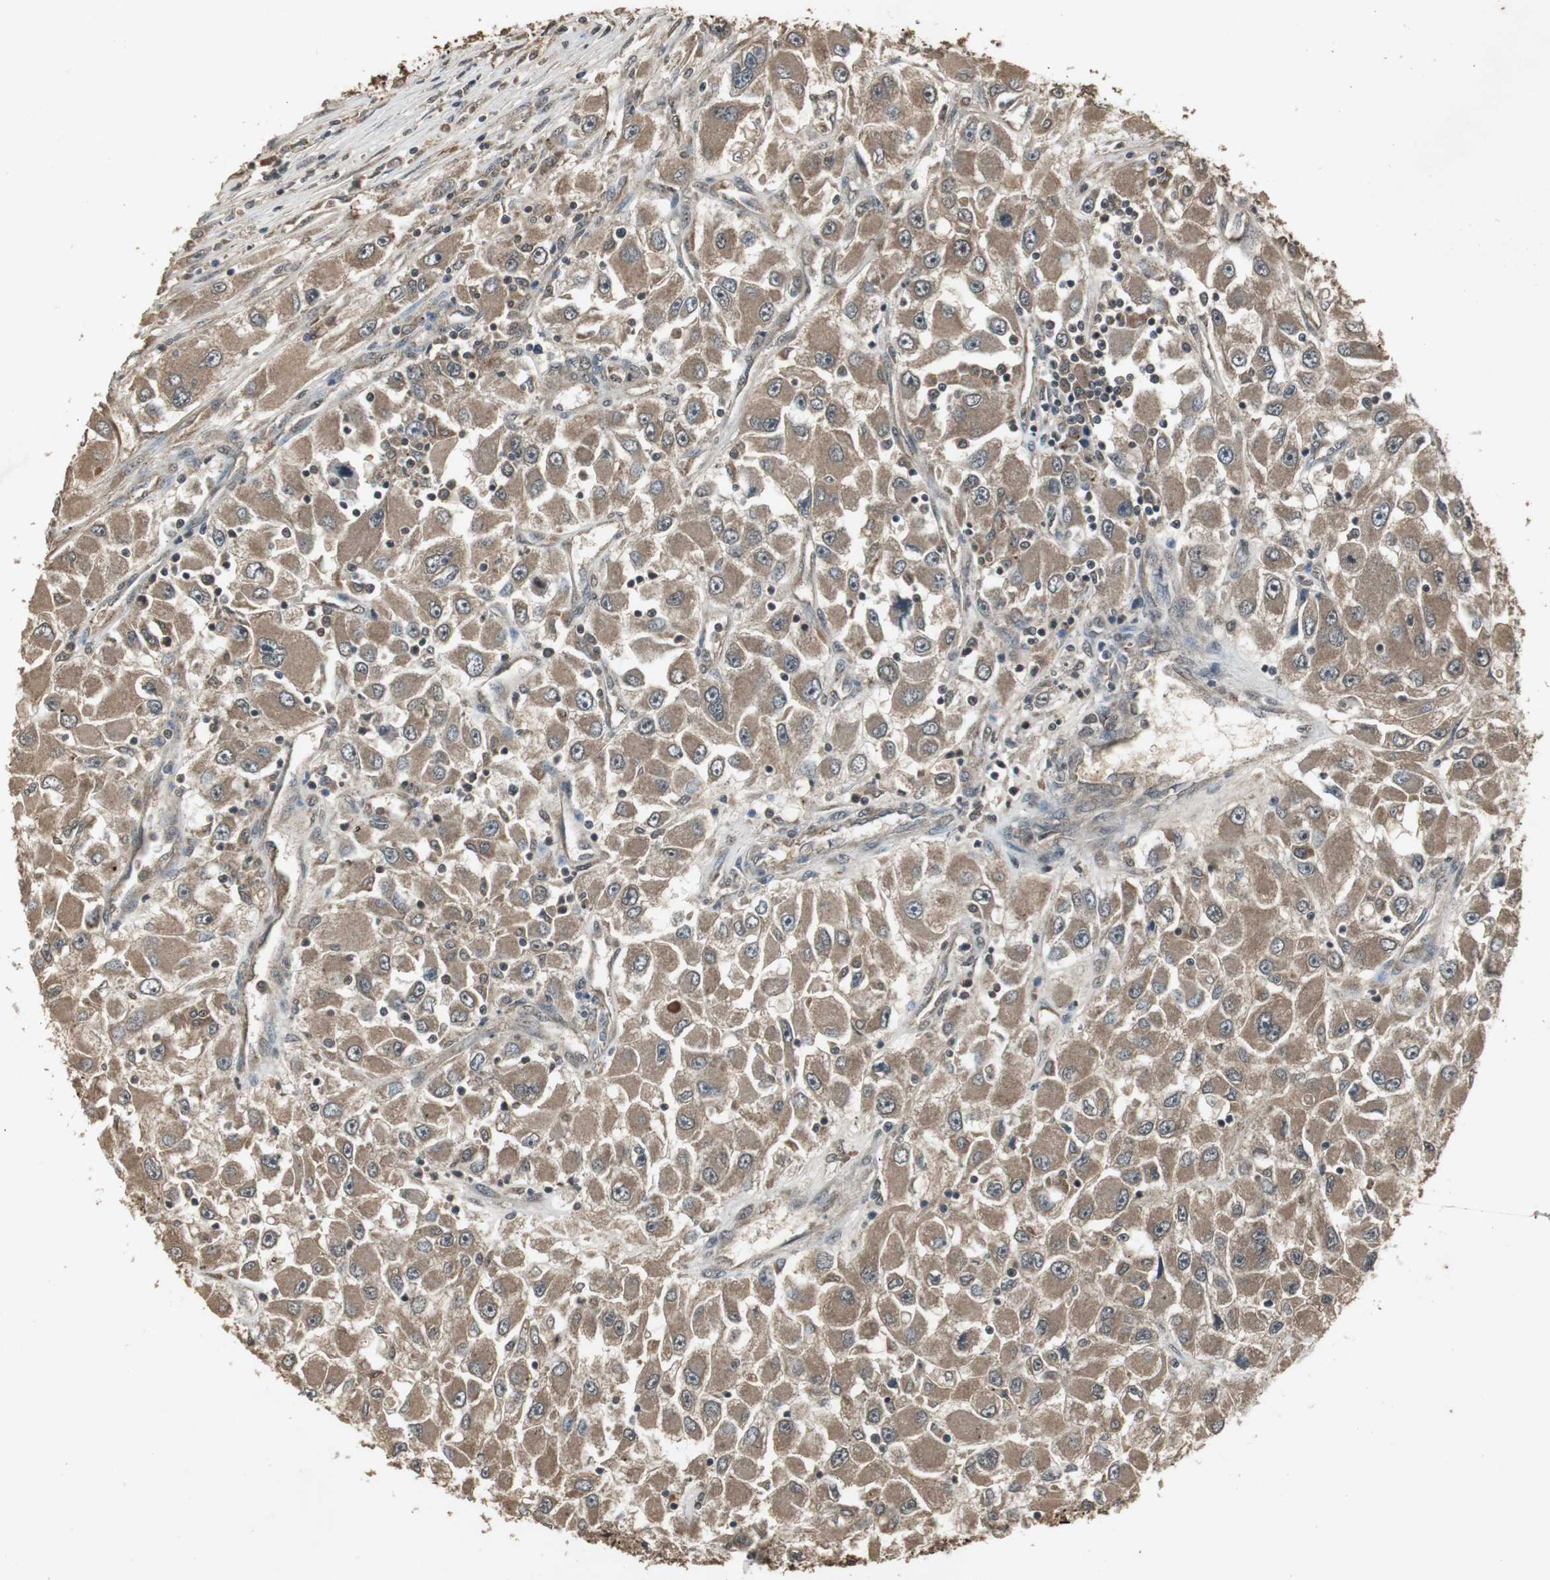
{"staining": {"intensity": "moderate", "quantity": ">75%", "location": "cytoplasmic/membranous"}, "tissue": "renal cancer", "cell_type": "Tumor cells", "image_type": "cancer", "snomed": [{"axis": "morphology", "description": "Adenocarcinoma, NOS"}, {"axis": "topography", "description": "Kidney"}], "caption": "Immunohistochemical staining of human adenocarcinoma (renal) exhibits medium levels of moderate cytoplasmic/membranous positivity in about >75% of tumor cells. The protein of interest is shown in brown color, while the nuclei are stained blue.", "gene": "EMX1", "patient": {"sex": "female", "age": 52}}